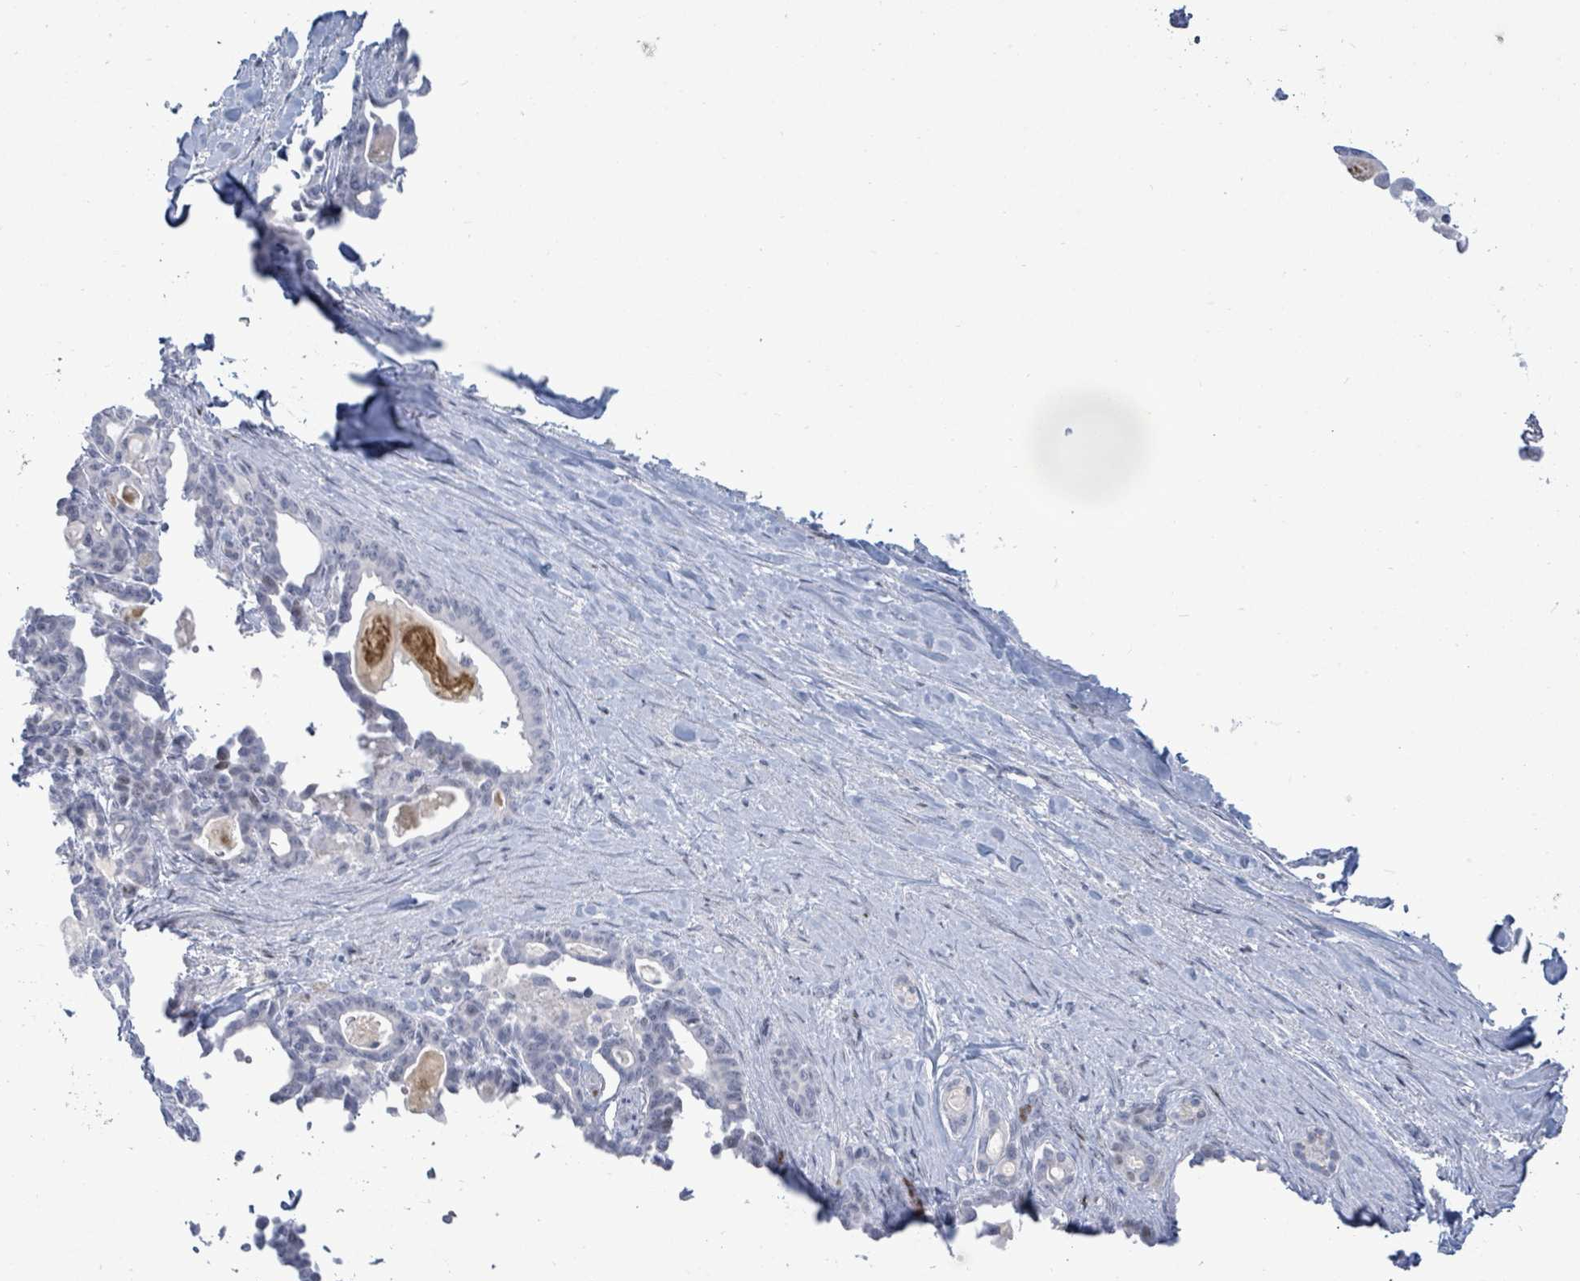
{"staining": {"intensity": "negative", "quantity": "none", "location": "none"}, "tissue": "pancreatic cancer", "cell_type": "Tumor cells", "image_type": "cancer", "snomed": [{"axis": "morphology", "description": "Adenocarcinoma, NOS"}, {"axis": "topography", "description": "Pancreas"}], "caption": "Immunohistochemistry of pancreatic adenocarcinoma shows no expression in tumor cells.", "gene": "MALL", "patient": {"sex": "male", "age": 63}}